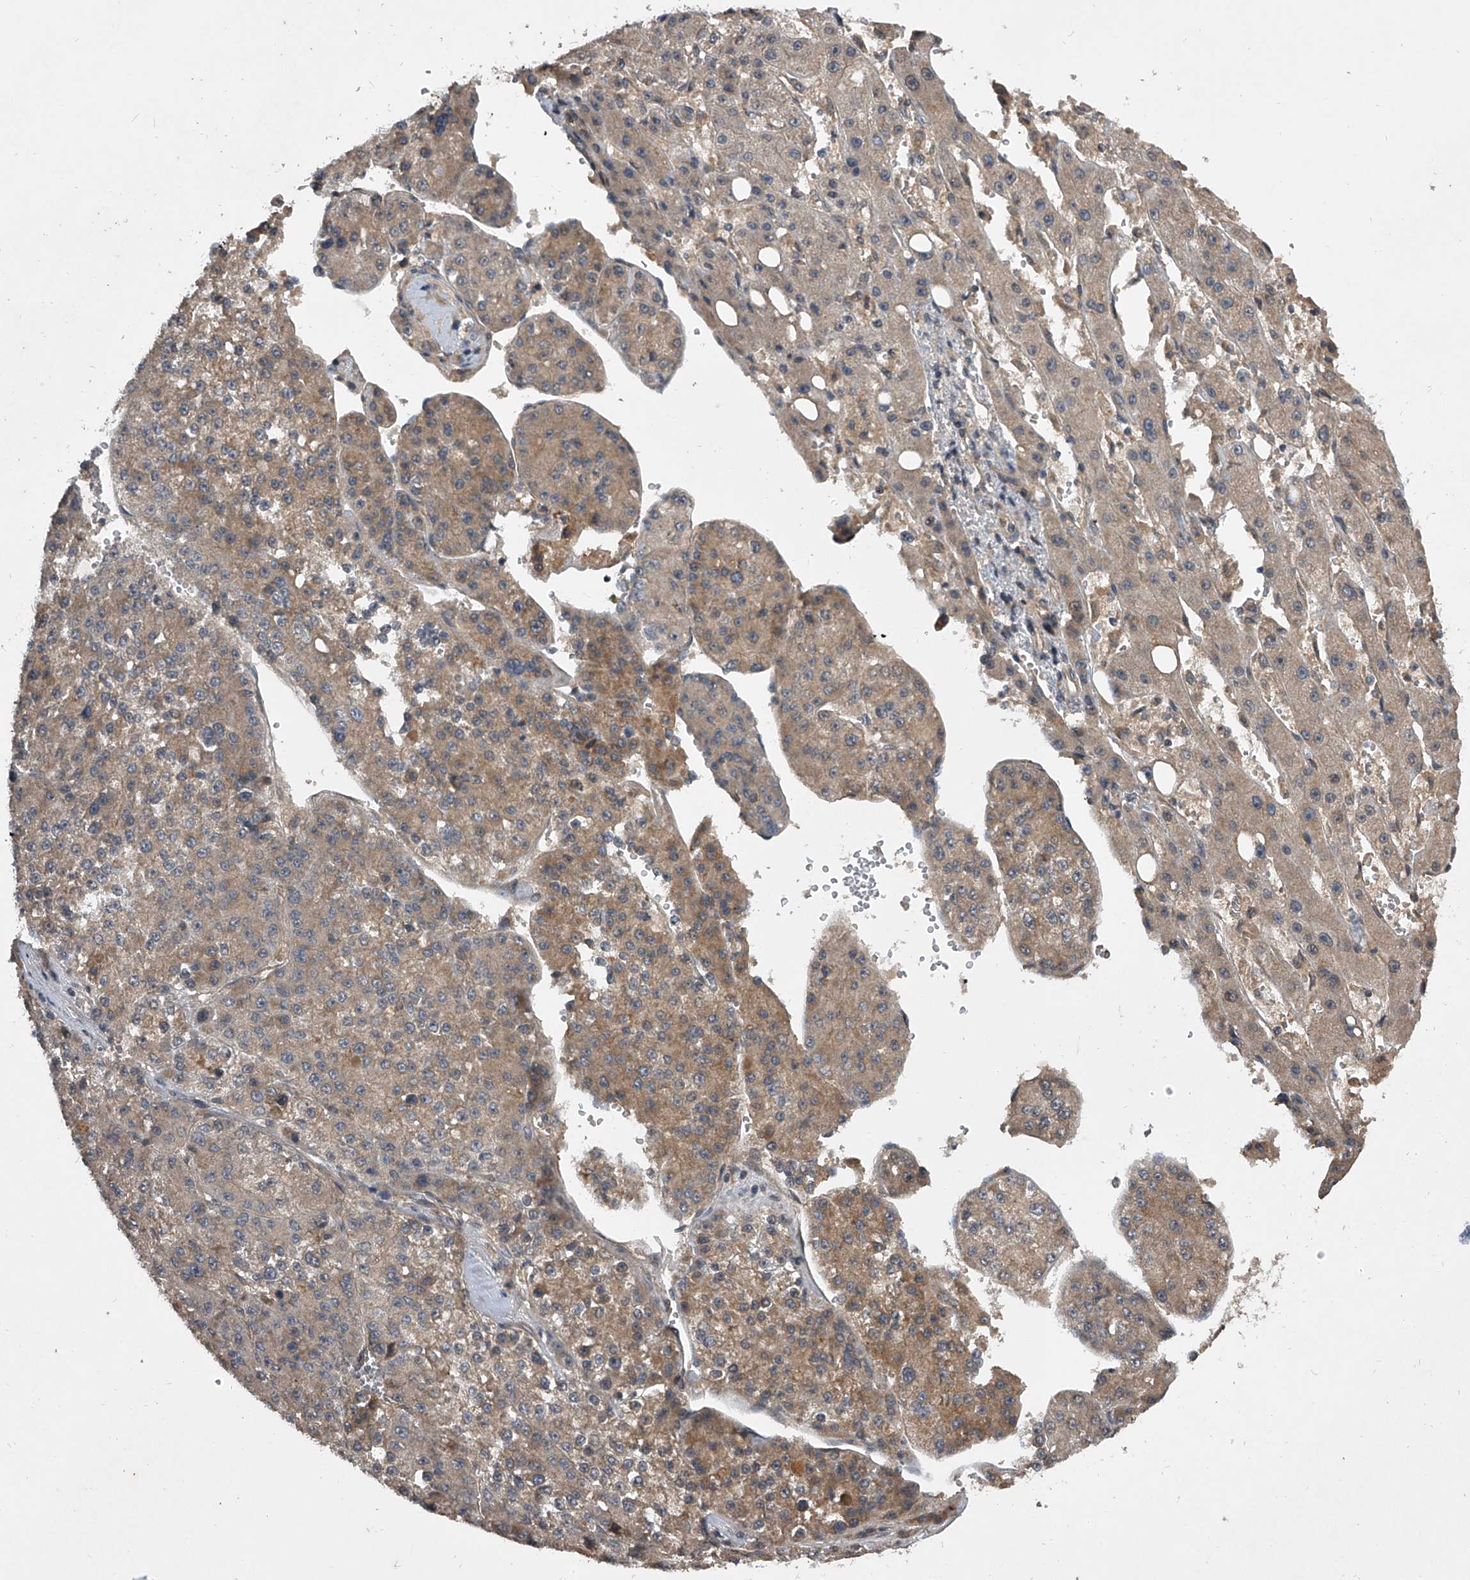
{"staining": {"intensity": "moderate", "quantity": "25%-75%", "location": "cytoplasmic/membranous"}, "tissue": "liver cancer", "cell_type": "Tumor cells", "image_type": "cancer", "snomed": [{"axis": "morphology", "description": "Carcinoma, Hepatocellular, NOS"}, {"axis": "topography", "description": "Liver"}], "caption": "Immunohistochemistry photomicrograph of neoplastic tissue: liver cancer stained using immunohistochemistry (IHC) demonstrates medium levels of moderate protein expression localized specifically in the cytoplasmic/membranous of tumor cells, appearing as a cytoplasmic/membranous brown color.", "gene": "NFS1", "patient": {"sex": "female", "age": 73}}